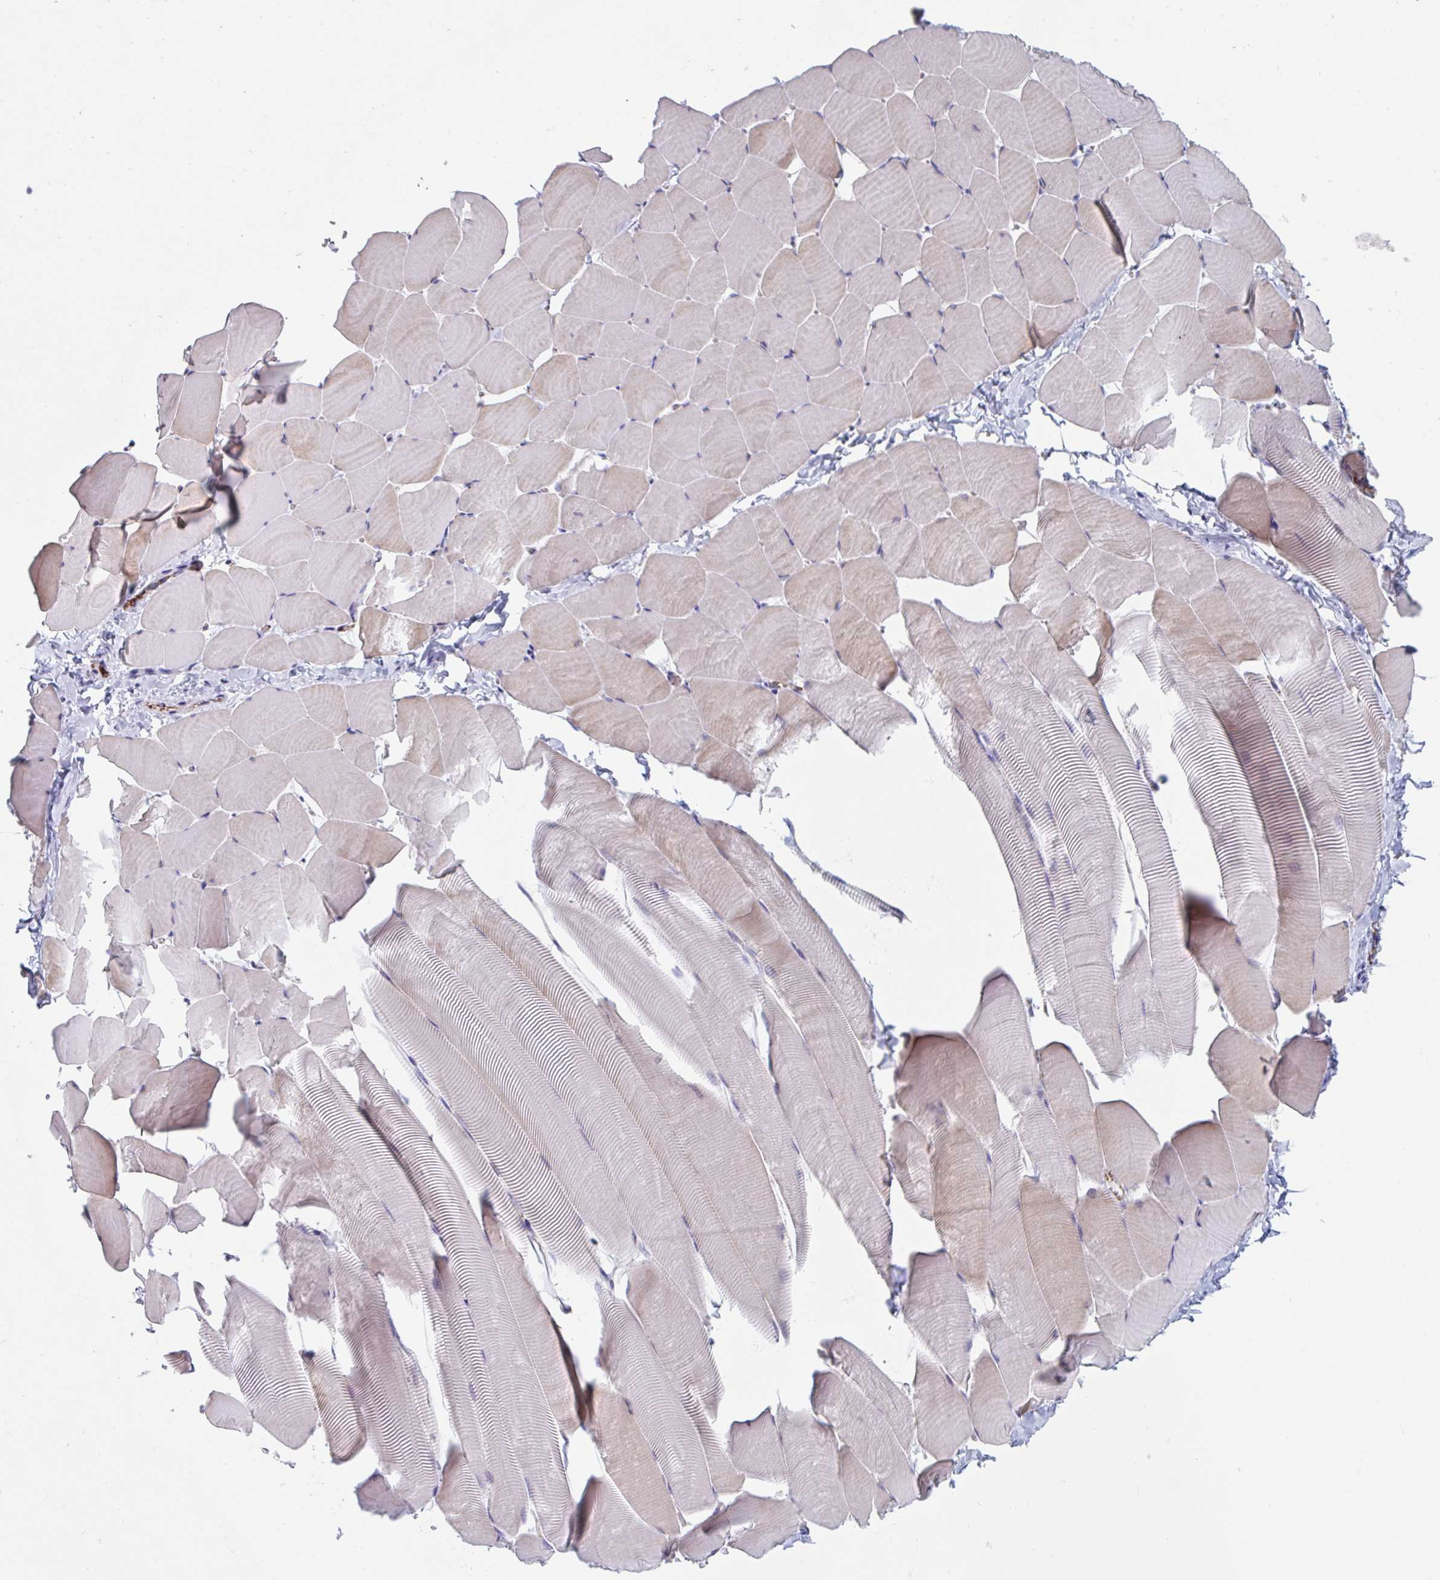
{"staining": {"intensity": "weak", "quantity": "<25%", "location": "cytoplasmic/membranous"}, "tissue": "skeletal muscle", "cell_type": "Myocytes", "image_type": "normal", "snomed": [{"axis": "morphology", "description": "Normal tissue, NOS"}, {"axis": "topography", "description": "Skeletal muscle"}], "caption": "IHC of benign skeletal muscle demonstrates no staining in myocytes.", "gene": "ABHD16A", "patient": {"sex": "male", "age": 25}}